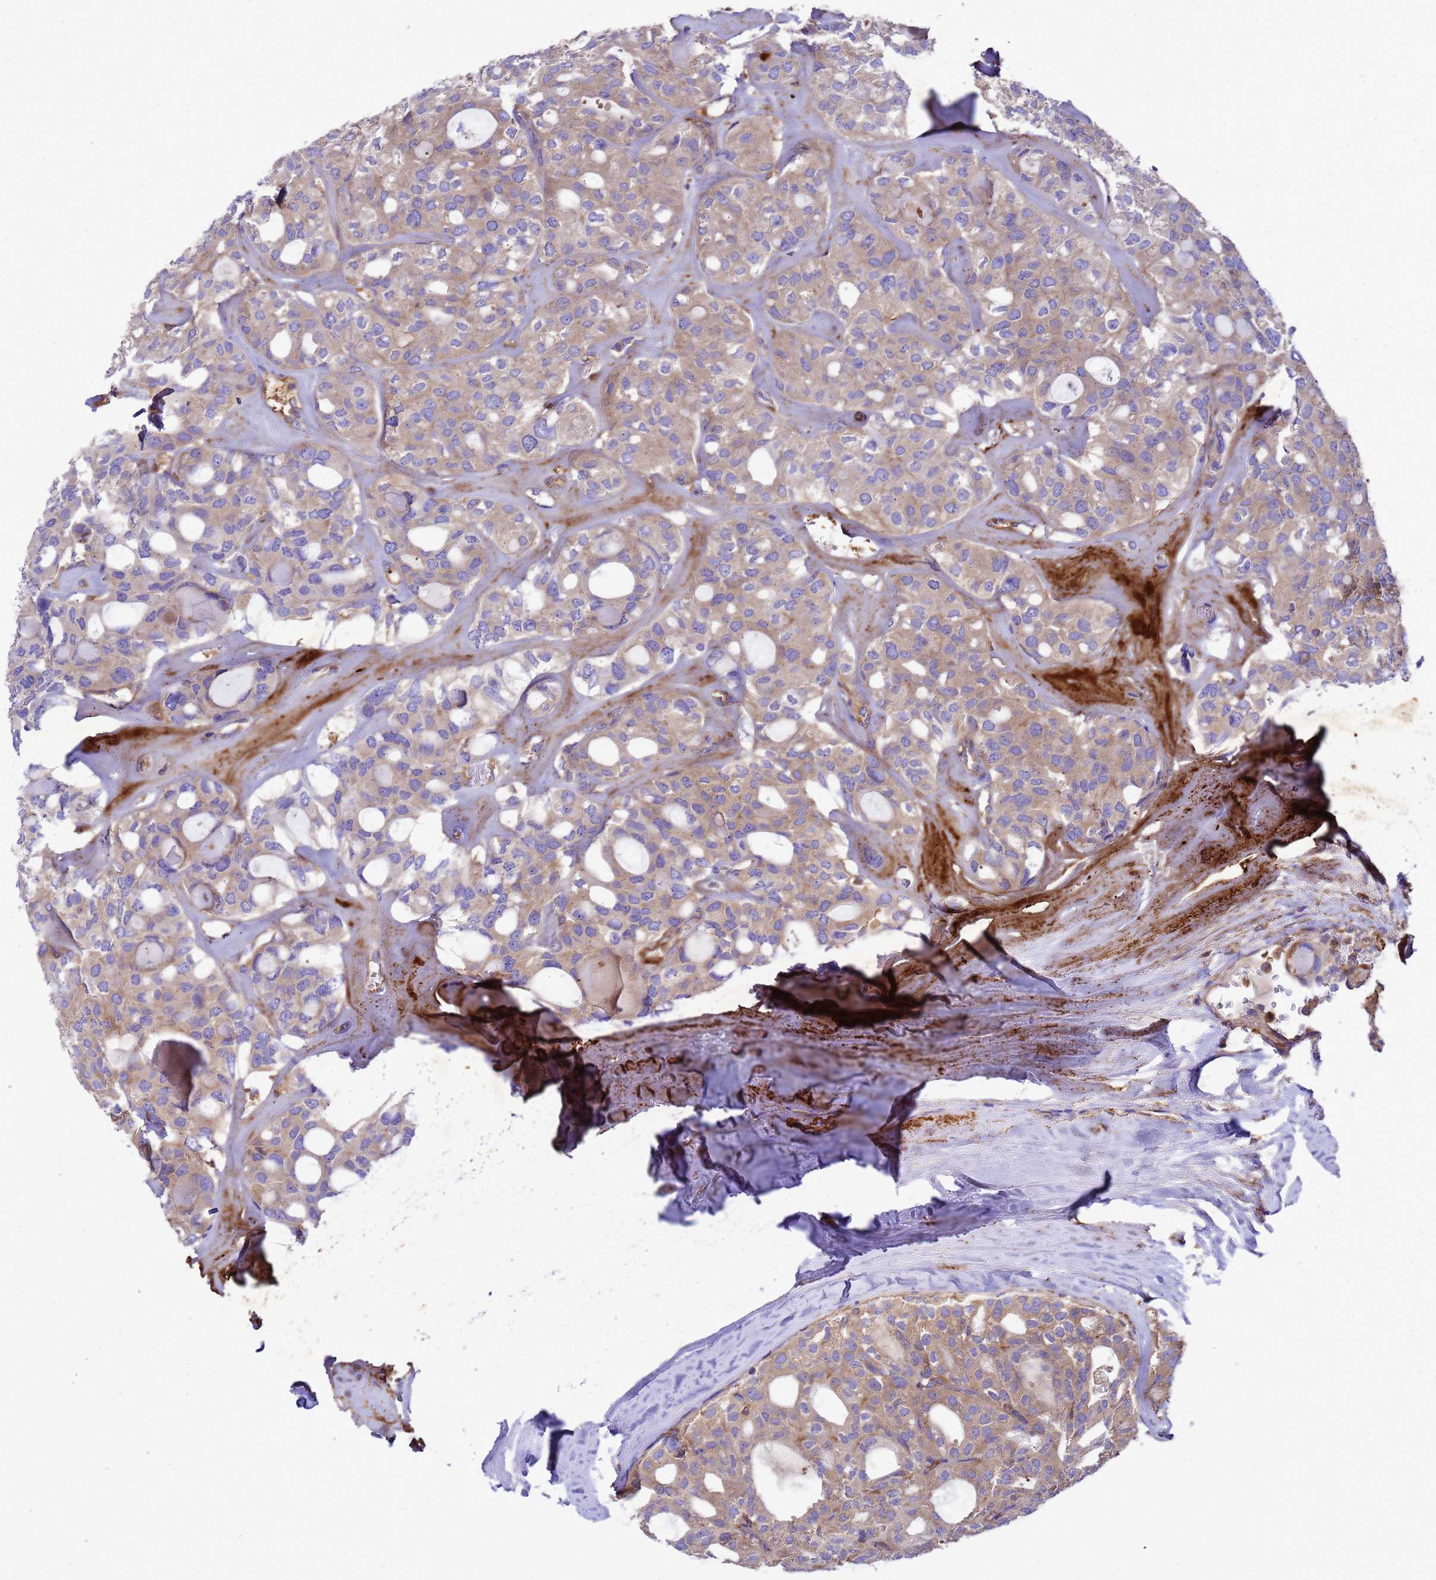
{"staining": {"intensity": "weak", "quantity": ">75%", "location": "cytoplasmic/membranous"}, "tissue": "thyroid cancer", "cell_type": "Tumor cells", "image_type": "cancer", "snomed": [{"axis": "morphology", "description": "Follicular adenoma carcinoma, NOS"}, {"axis": "topography", "description": "Thyroid gland"}], "caption": "IHC micrograph of human thyroid cancer (follicular adenoma carcinoma) stained for a protein (brown), which demonstrates low levels of weak cytoplasmic/membranous expression in approximately >75% of tumor cells.", "gene": "ZNF235", "patient": {"sex": "male", "age": 75}}